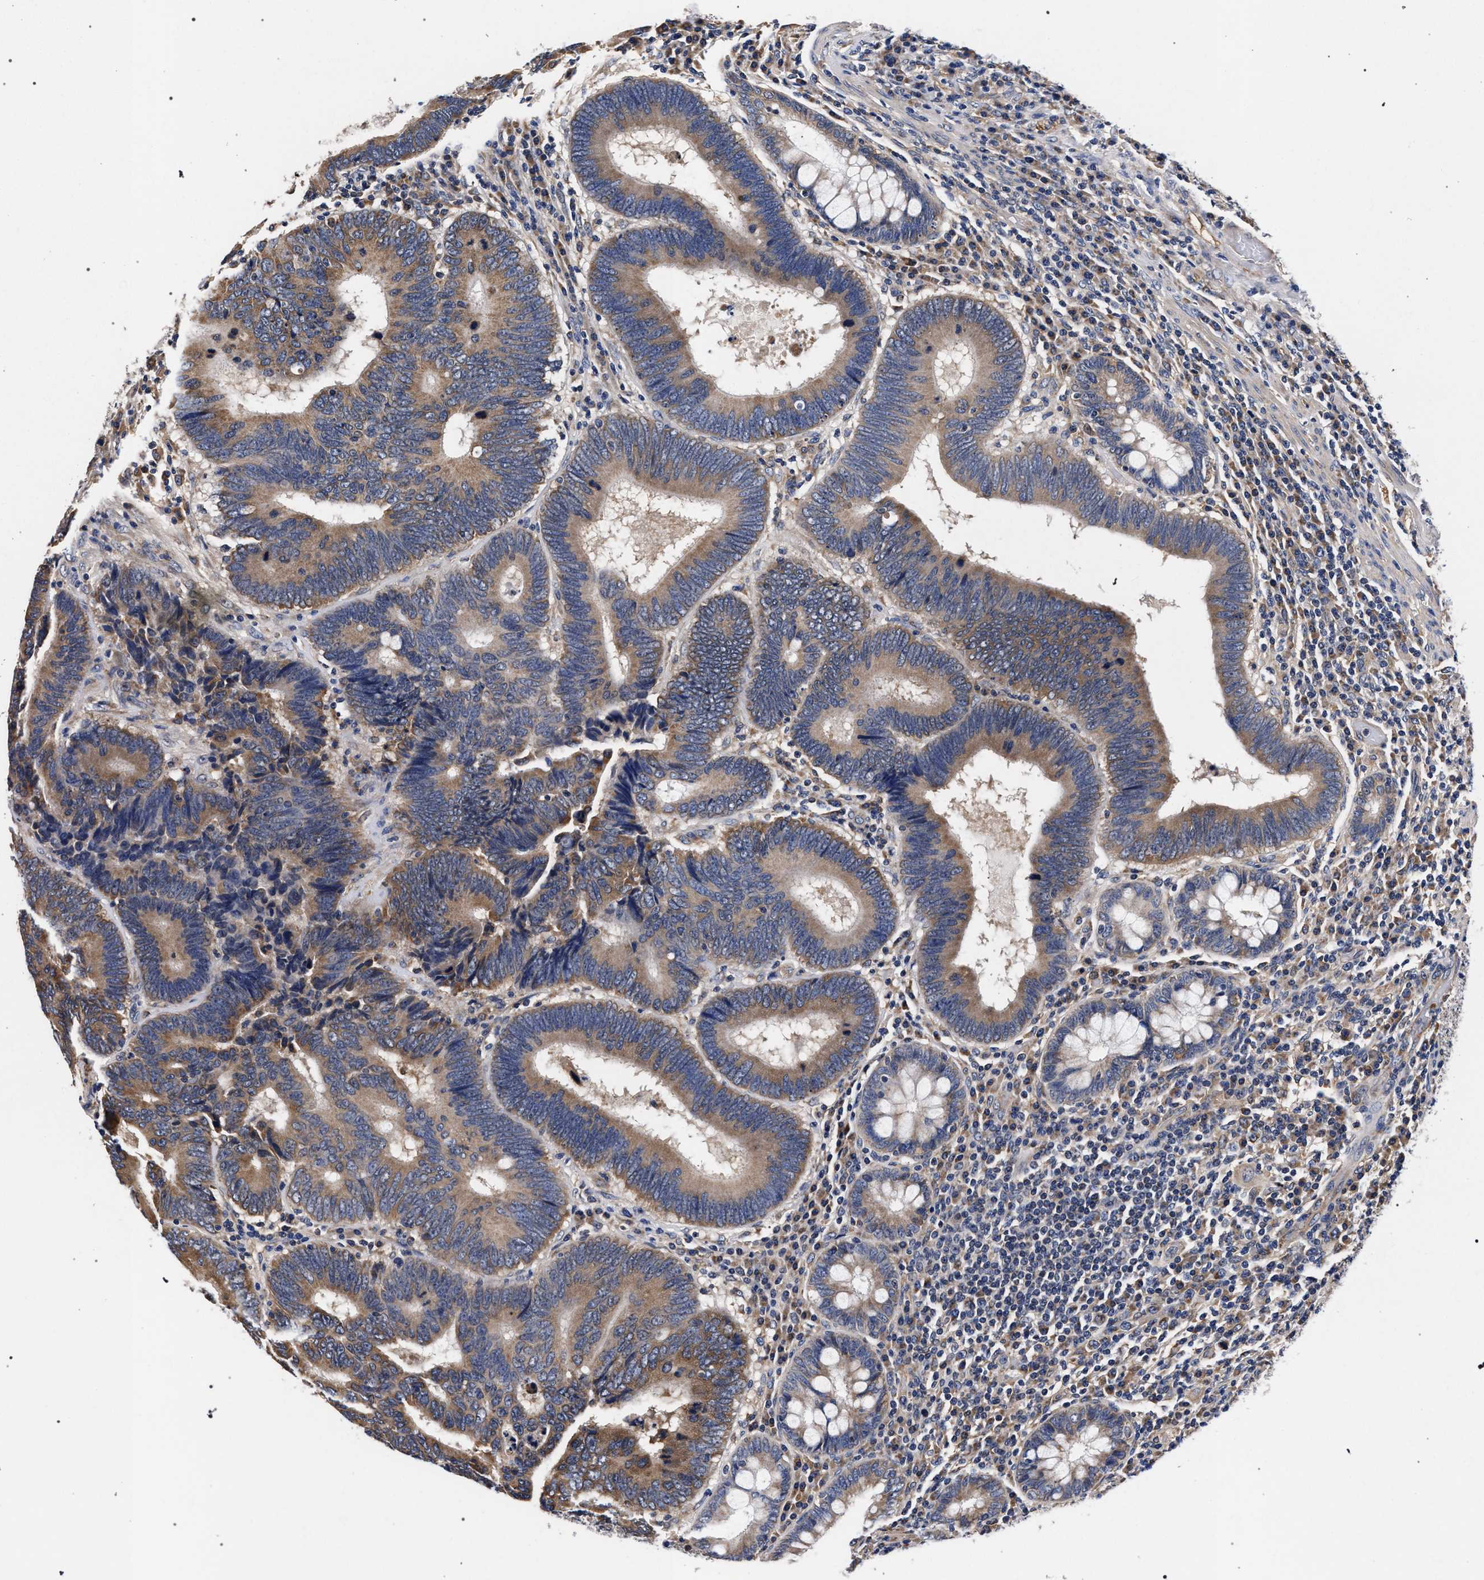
{"staining": {"intensity": "moderate", "quantity": ">75%", "location": "cytoplasmic/membranous"}, "tissue": "colorectal cancer", "cell_type": "Tumor cells", "image_type": "cancer", "snomed": [{"axis": "morphology", "description": "Adenocarcinoma, NOS"}, {"axis": "topography", "description": "Colon"}], "caption": "Colorectal cancer (adenocarcinoma) was stained to show a protein in brown. There is medium levels of moderate cytoplasmic/membranous expression in approximately >75% of tumor cells. The protein of interest is stained brown, and the nuclei are stained in blue (DAB IHC with brightfield microscopy, high magnification).", "gene": "CFAP95", "patient": {"sex": "female", "age": 78}}